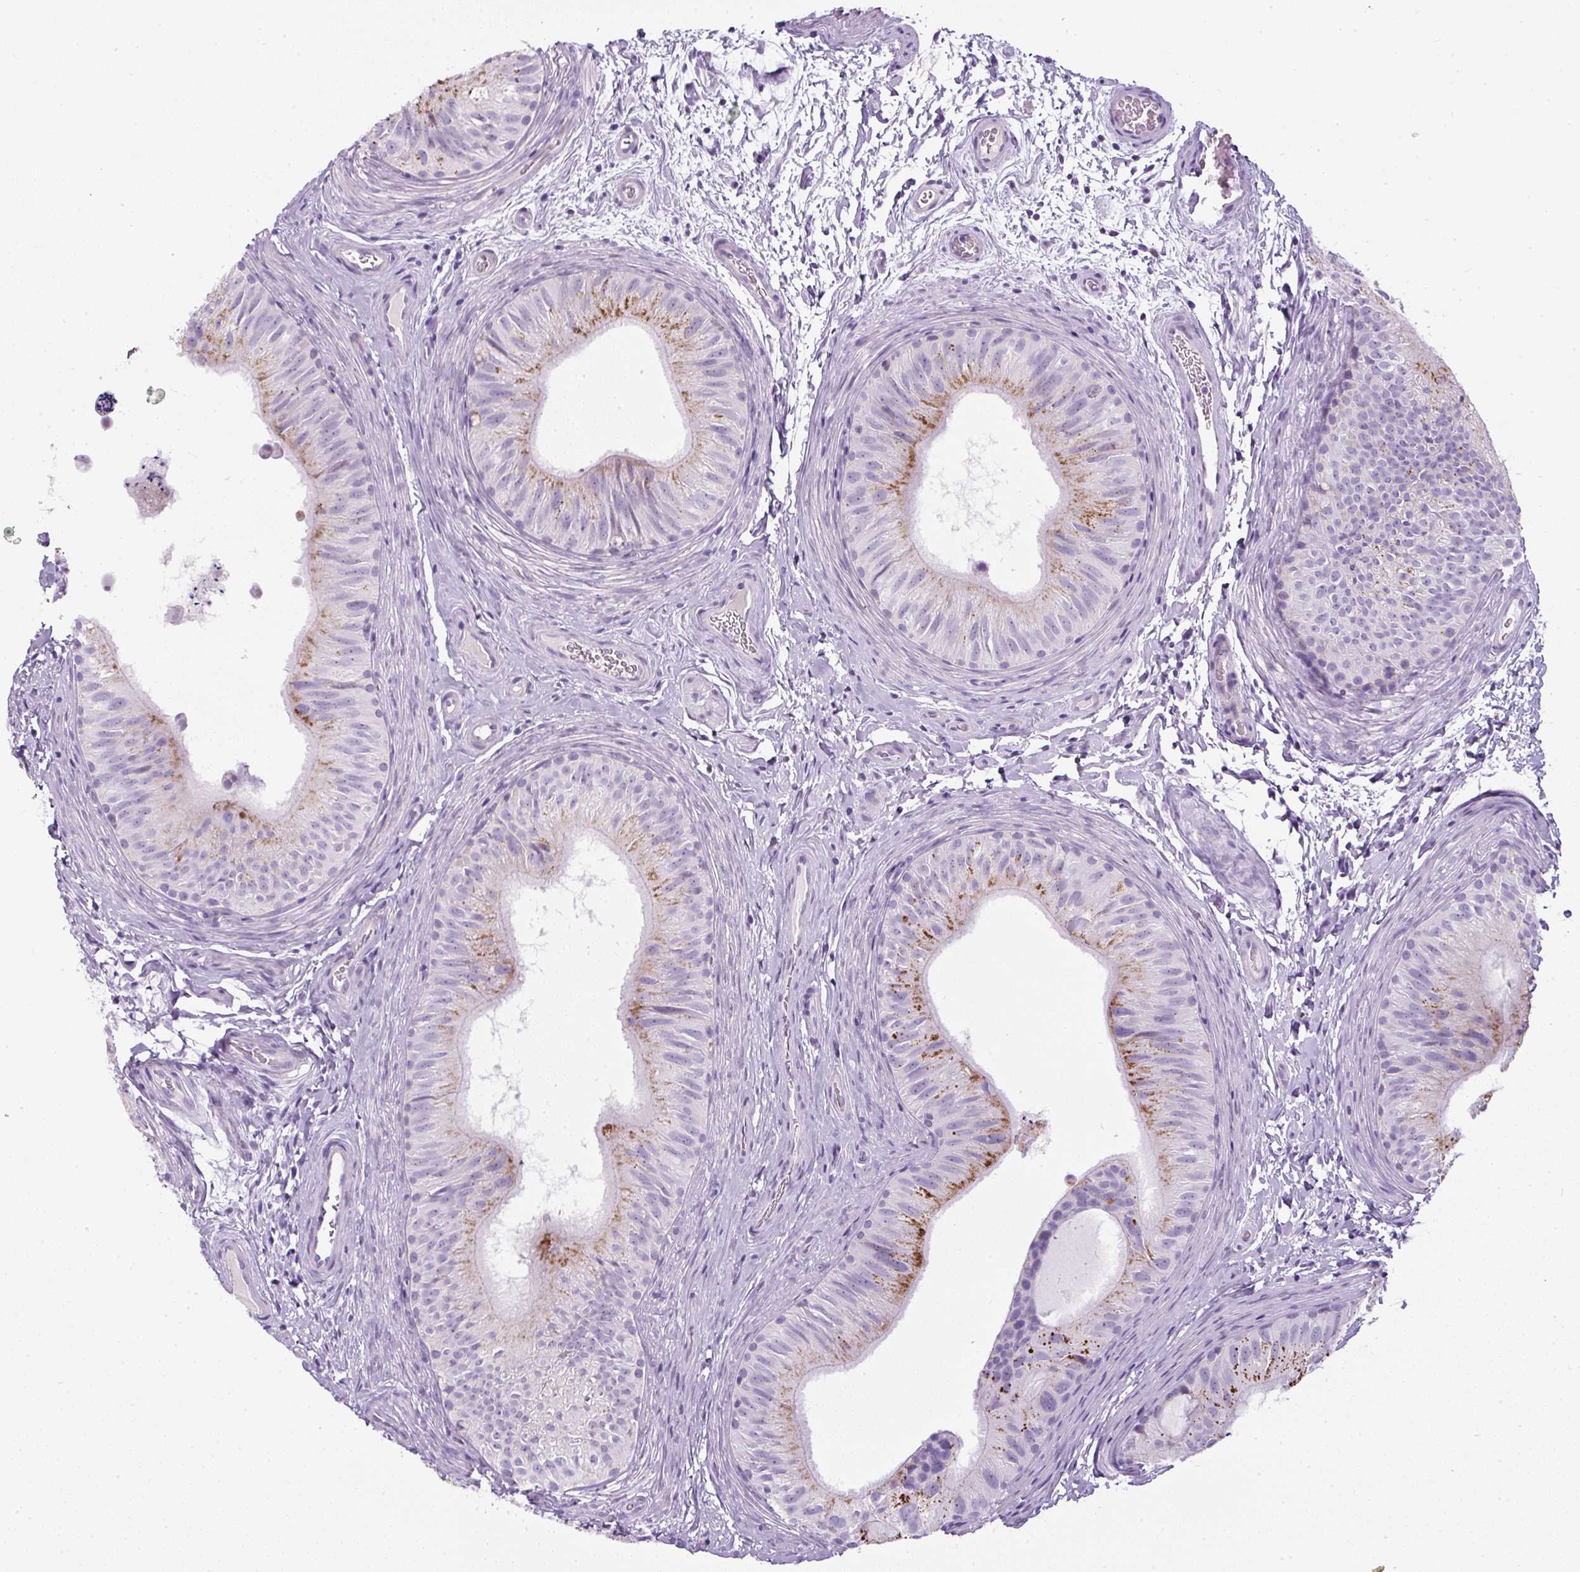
{"staining": {"intensity": "moderate", "quantity": "<25%", "location": "cytoplasmic/membranous"}, "tissue": "epididymis", "cell_type": "Glandular cells", "image_type": "normal", "snomed": [{"axis": "morphology", "description": "Normal tissue, NOS"}, {"axis": "topography", "description": "Epididymis"}], "caption": "Brown immunohistochemical staining in unremarkable epididymis shows moderate cytoplasmic/membranous expression in about <25% of glandular cells.", "gene": "FGFBP3", "patient": {"sex": "male", "age": 24}}